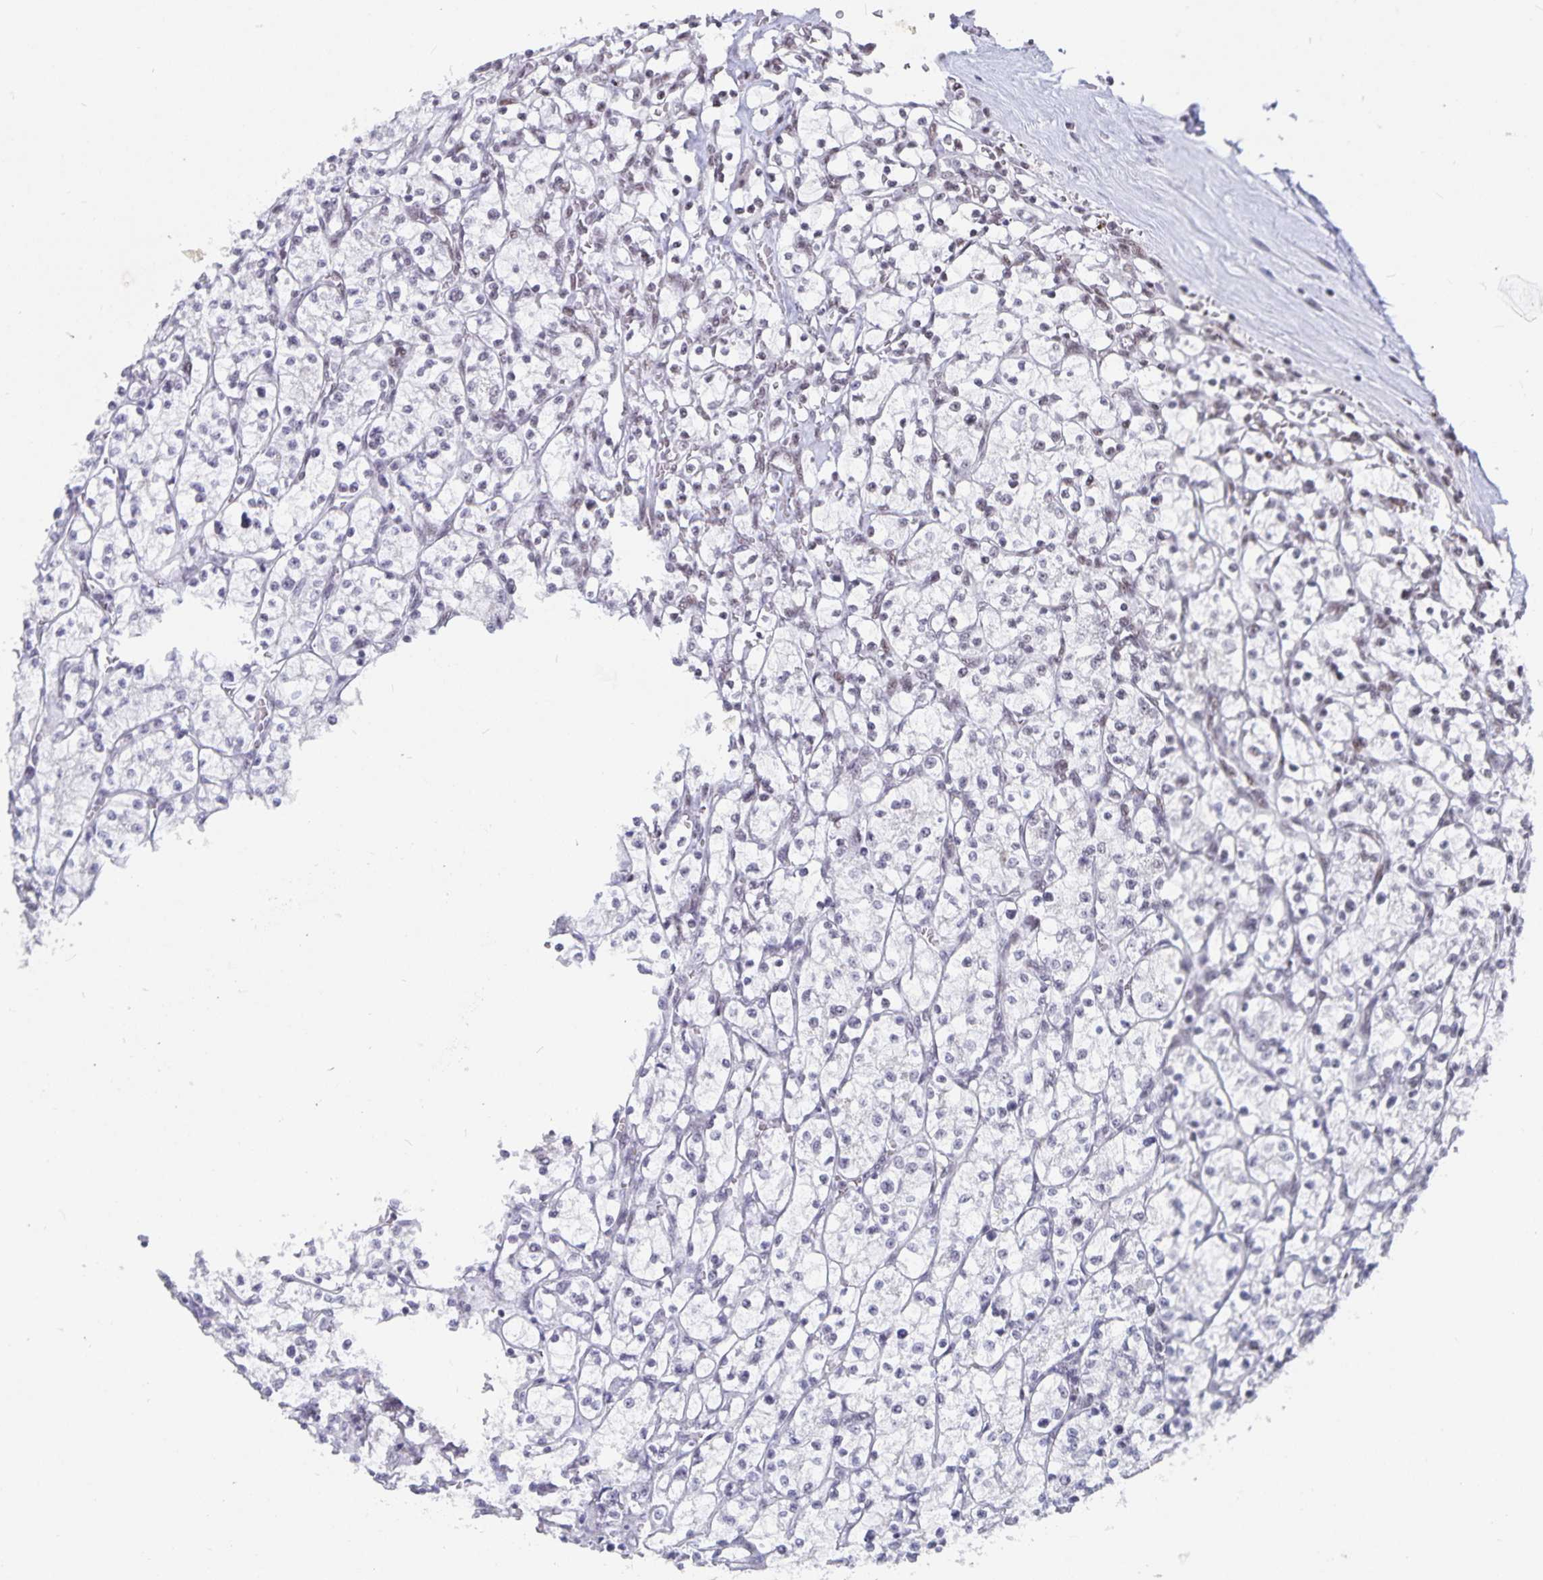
{"staining": {"intensity": "weak", "quantity": "<25%", "location": "nuclear"}, "tissue": "renal cancer", "cell_type": "Tumor cells", "image_type": "cancer", "snomed": [{"axis": "morphology", "description": "Adenocarcinoma, NOS"}, {"axis": "topography", "description": "Kidney"}], "caption": "Tumor cells are negative for brown protein staining in renal cancer.", "gene": "PBX2", "patient": {"sex": "female", "age": 64}}